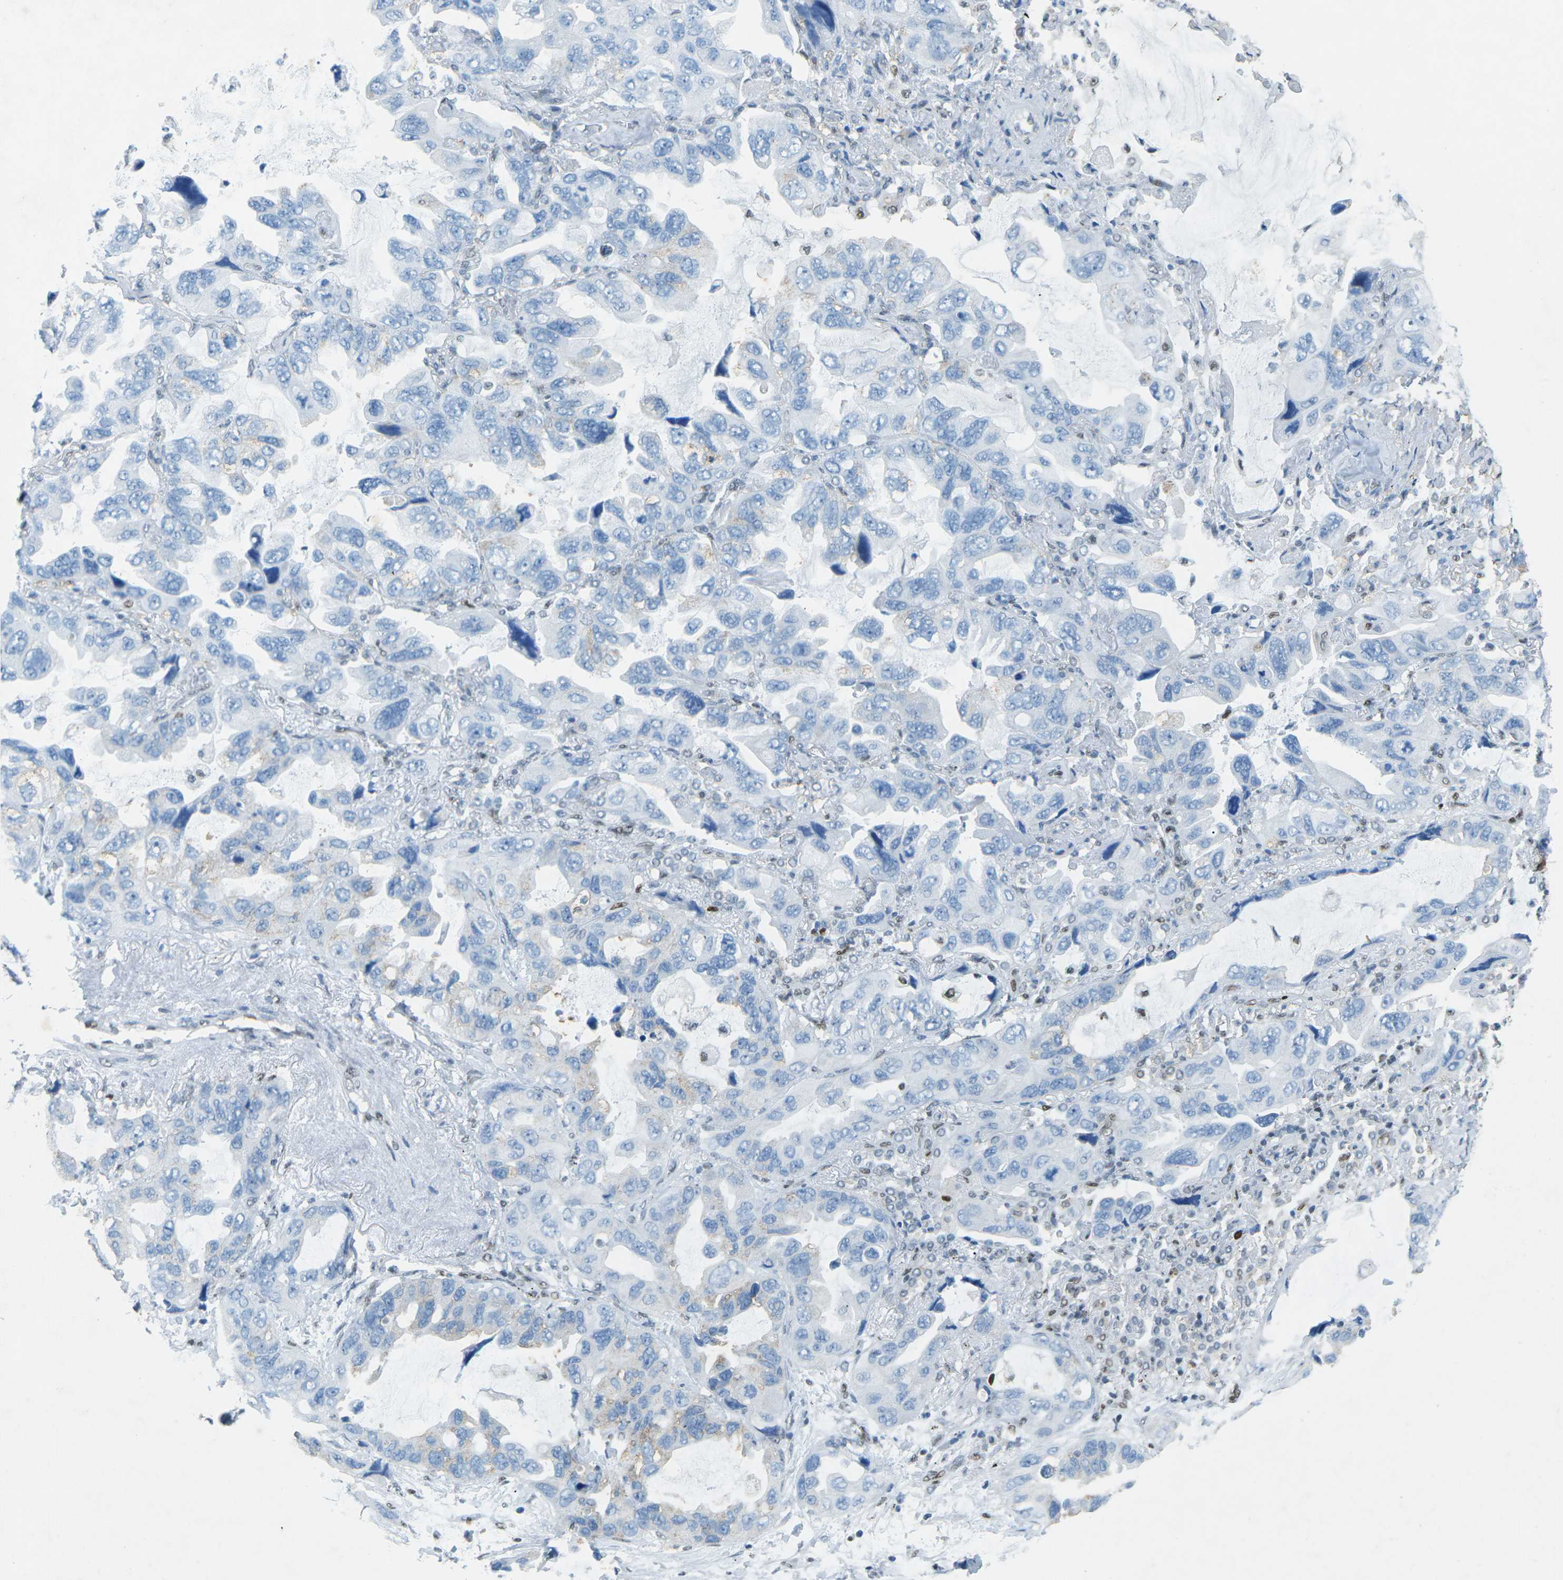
{"staining": {"intensity": "negative", "quantity": "none", "location": "none"}, "tissue": "lung cancer", "cell_type": "Tumor cells", "image_type": "cancer", "snomed": [{"axis": "morphology", "description": "Squamous cell carcinoma, NOS"}, {"axis": "topography", "description": "Lung"}], "caption": "High magnification brightfield microscopy of lung cancer stained with DAB (3,3'-diaminobenzidine) (brown) and counterstained with hematoxylin (blue): tumor cells show no significant positivity.", "gene": "RB1", "patient": {"sex": "female", "age": 73}}